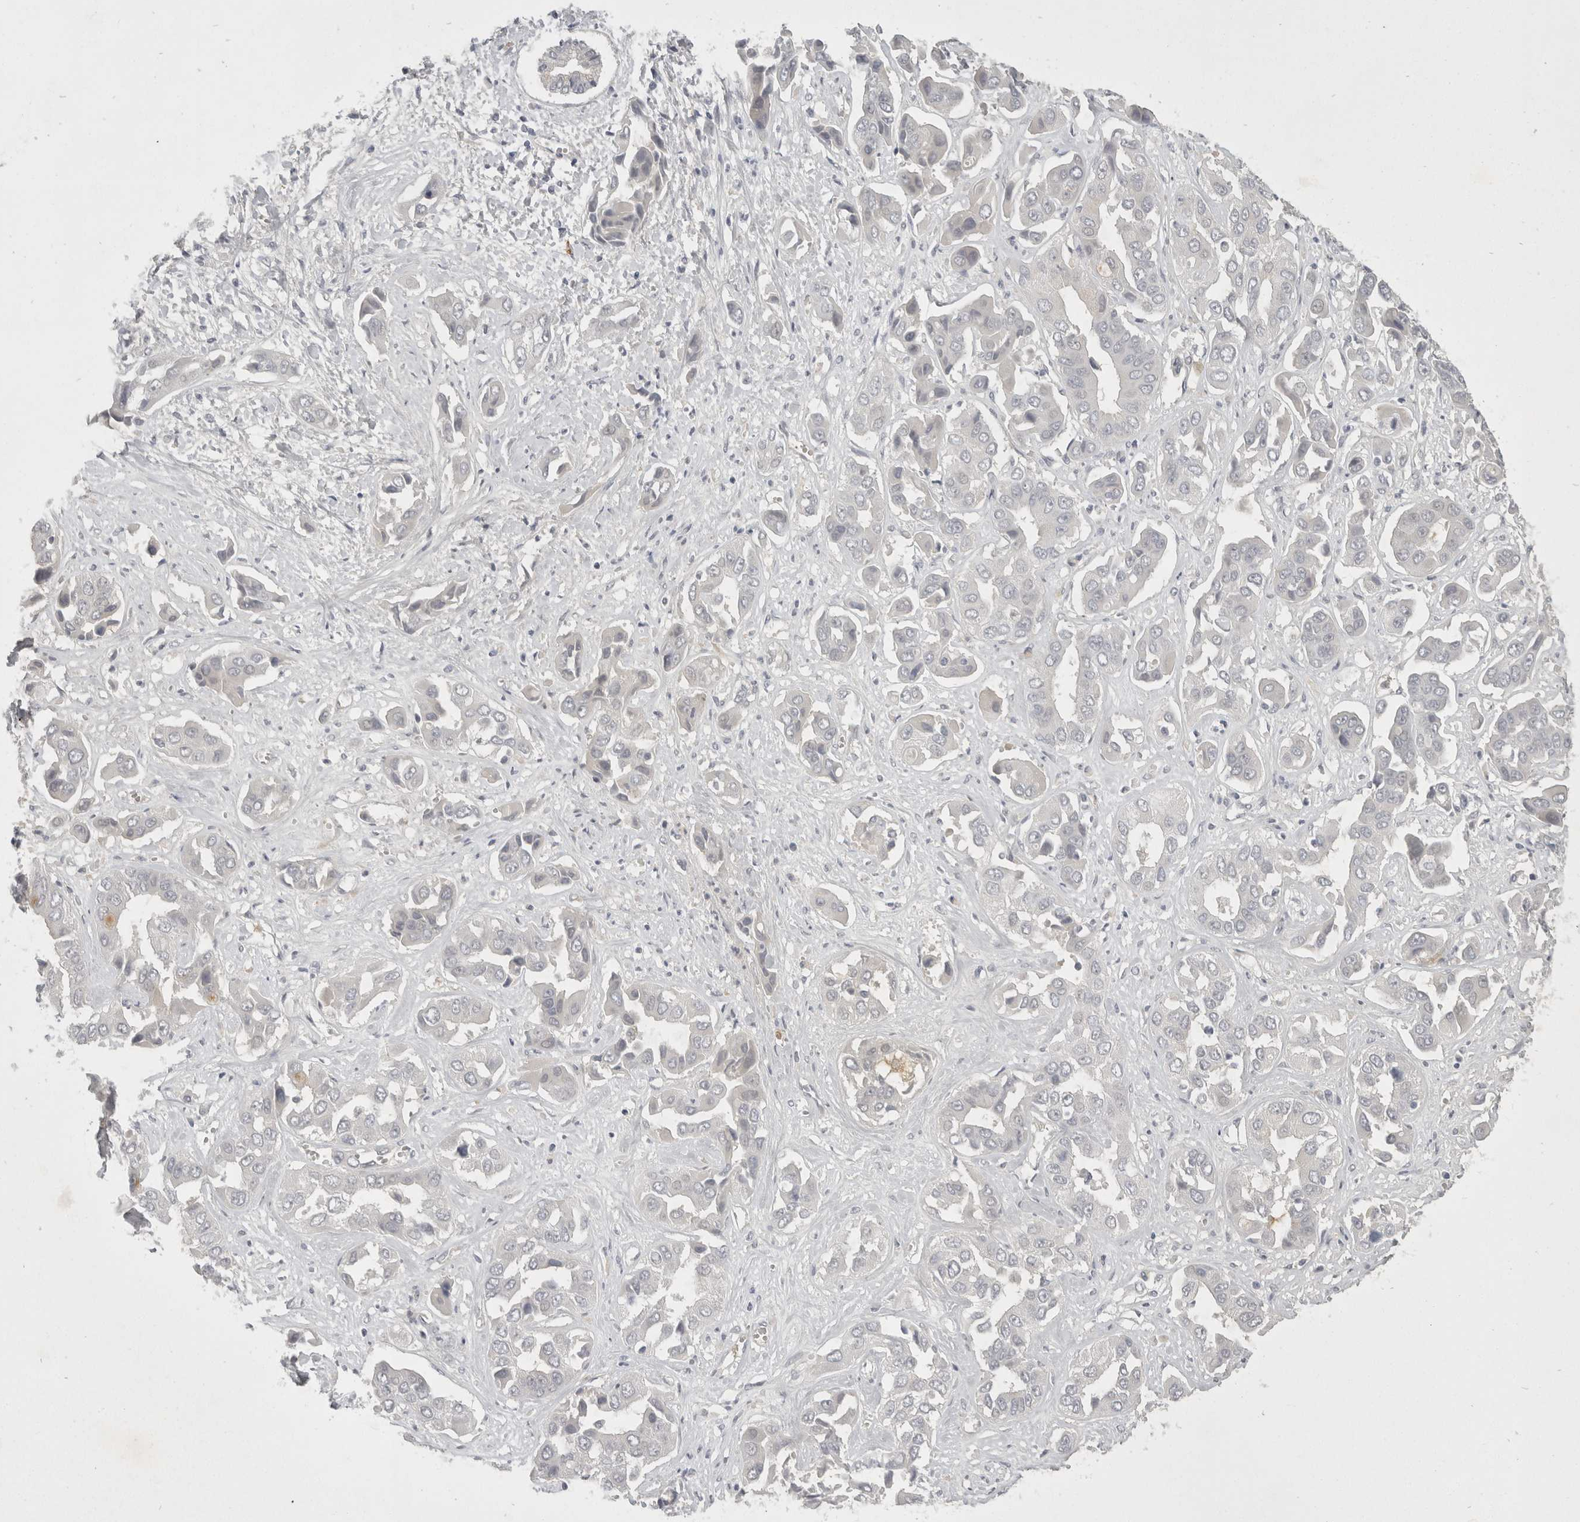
{"staining": {"intensity": "negative", "quantity": "none", "location": "none"}, "tissue": "liver cancer", "cell_type": "Tumor cells", "image_type": "cancer", "snomed": [{"axis": "morphology", "description": "Cholangiocarcinoma"}, {"axis": "topography", "description": "Liver"}], "caption": "The photomicrograph reveals no staining of tumor cells in cholangiocarcinoma (liver). (DAB immunohistochemistry with hematoxylin counter stain).", "gene": "TOM1L2", "patient": {"sex": "female", "age": 52}}